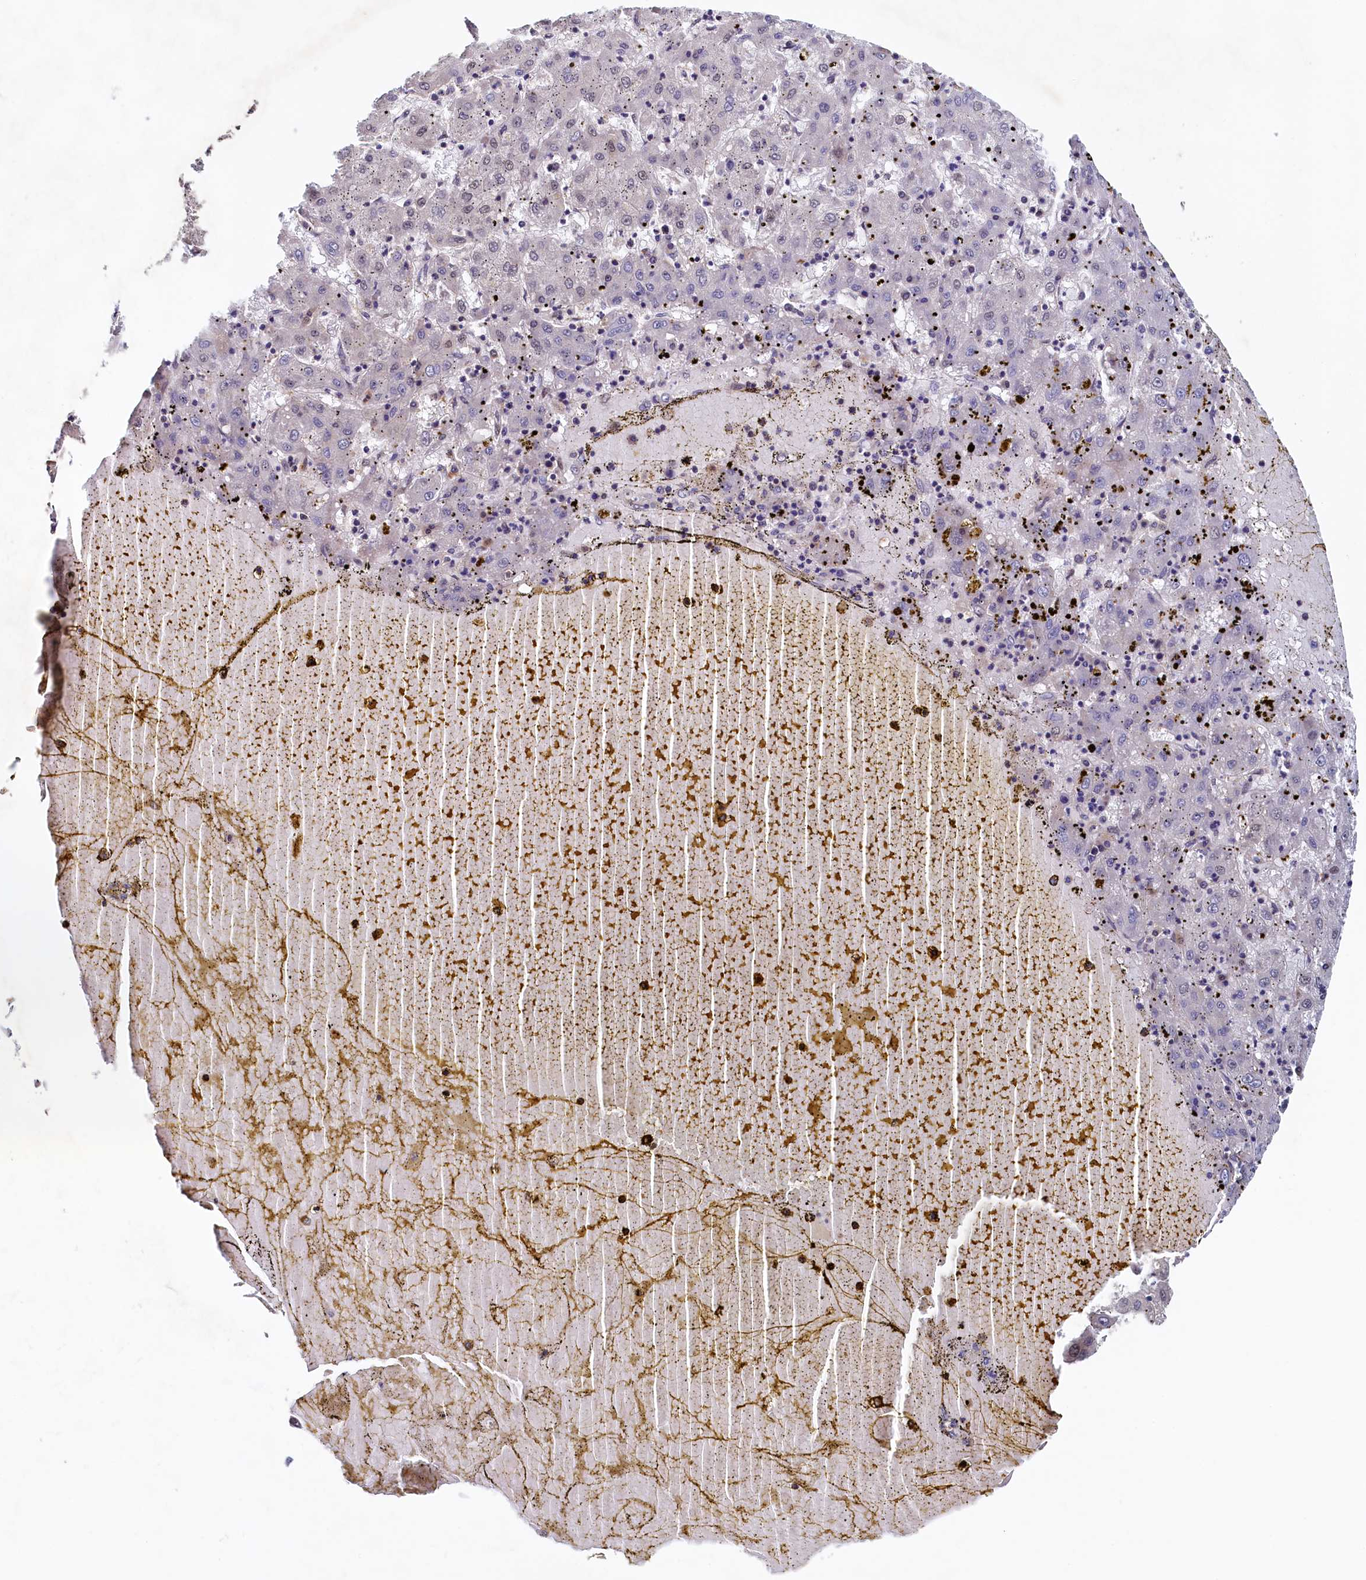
{"staining": {"intensity": "negative", "quantity": "none", "location": "none"}, "tissue": "liver cancer", "cell_type": "Tumor cells", "image_type": "cancer", "snomed": [{"axis": "morphology", "description": "Carcinoma, Hepatocellular, NOS"}, {"axis": "topography", "description": "Liver"}], "caption": "The photomicrograph displays no significant positivity in tumor cells of hepatocellular carcinoma (liver).", "gene": "PAAF1", "patient": {"sex": "male", "age": 72}}